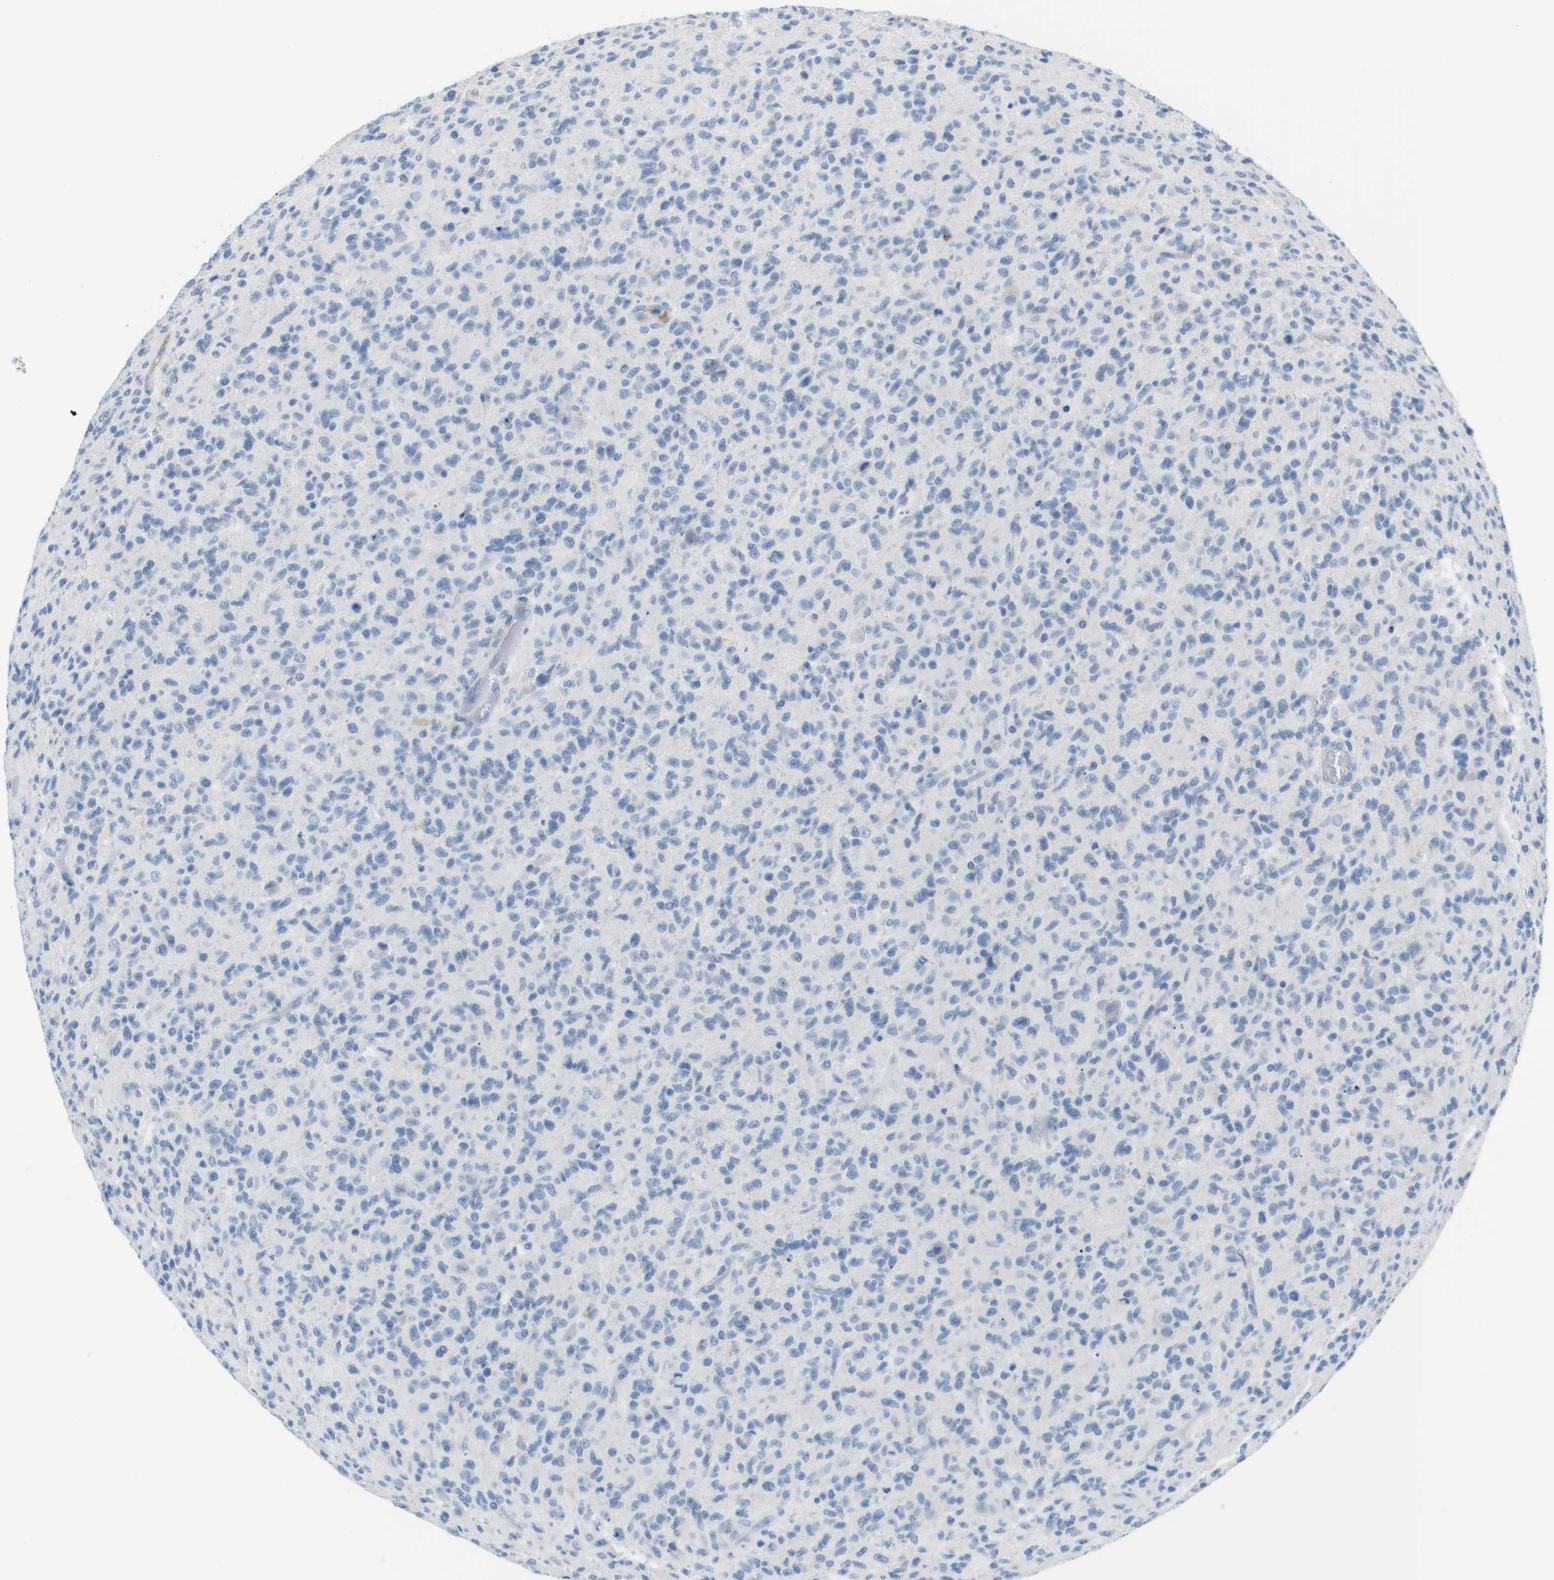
{"staining": {"intensity": "negative", "quantity": "none", "location": "none"}, "tissue": "glioma", "cell_type": "Tumor cells", "image_type": "cancer", "snomed": [{"axis": "morphology", "description": "Glioma, malignant, High grade"}, {"axis": "topography", "description": "Brain"}], "caption": "DAB (3,3'-diaminobenzidine) immunohistochemical staining of human glioma displays no significant expression in tumor cells. (DAB immunohistochemistry (IHC), high magnification).", "gene": "TNFRSF4", "patient": {"sex": "male", "age": 71}}